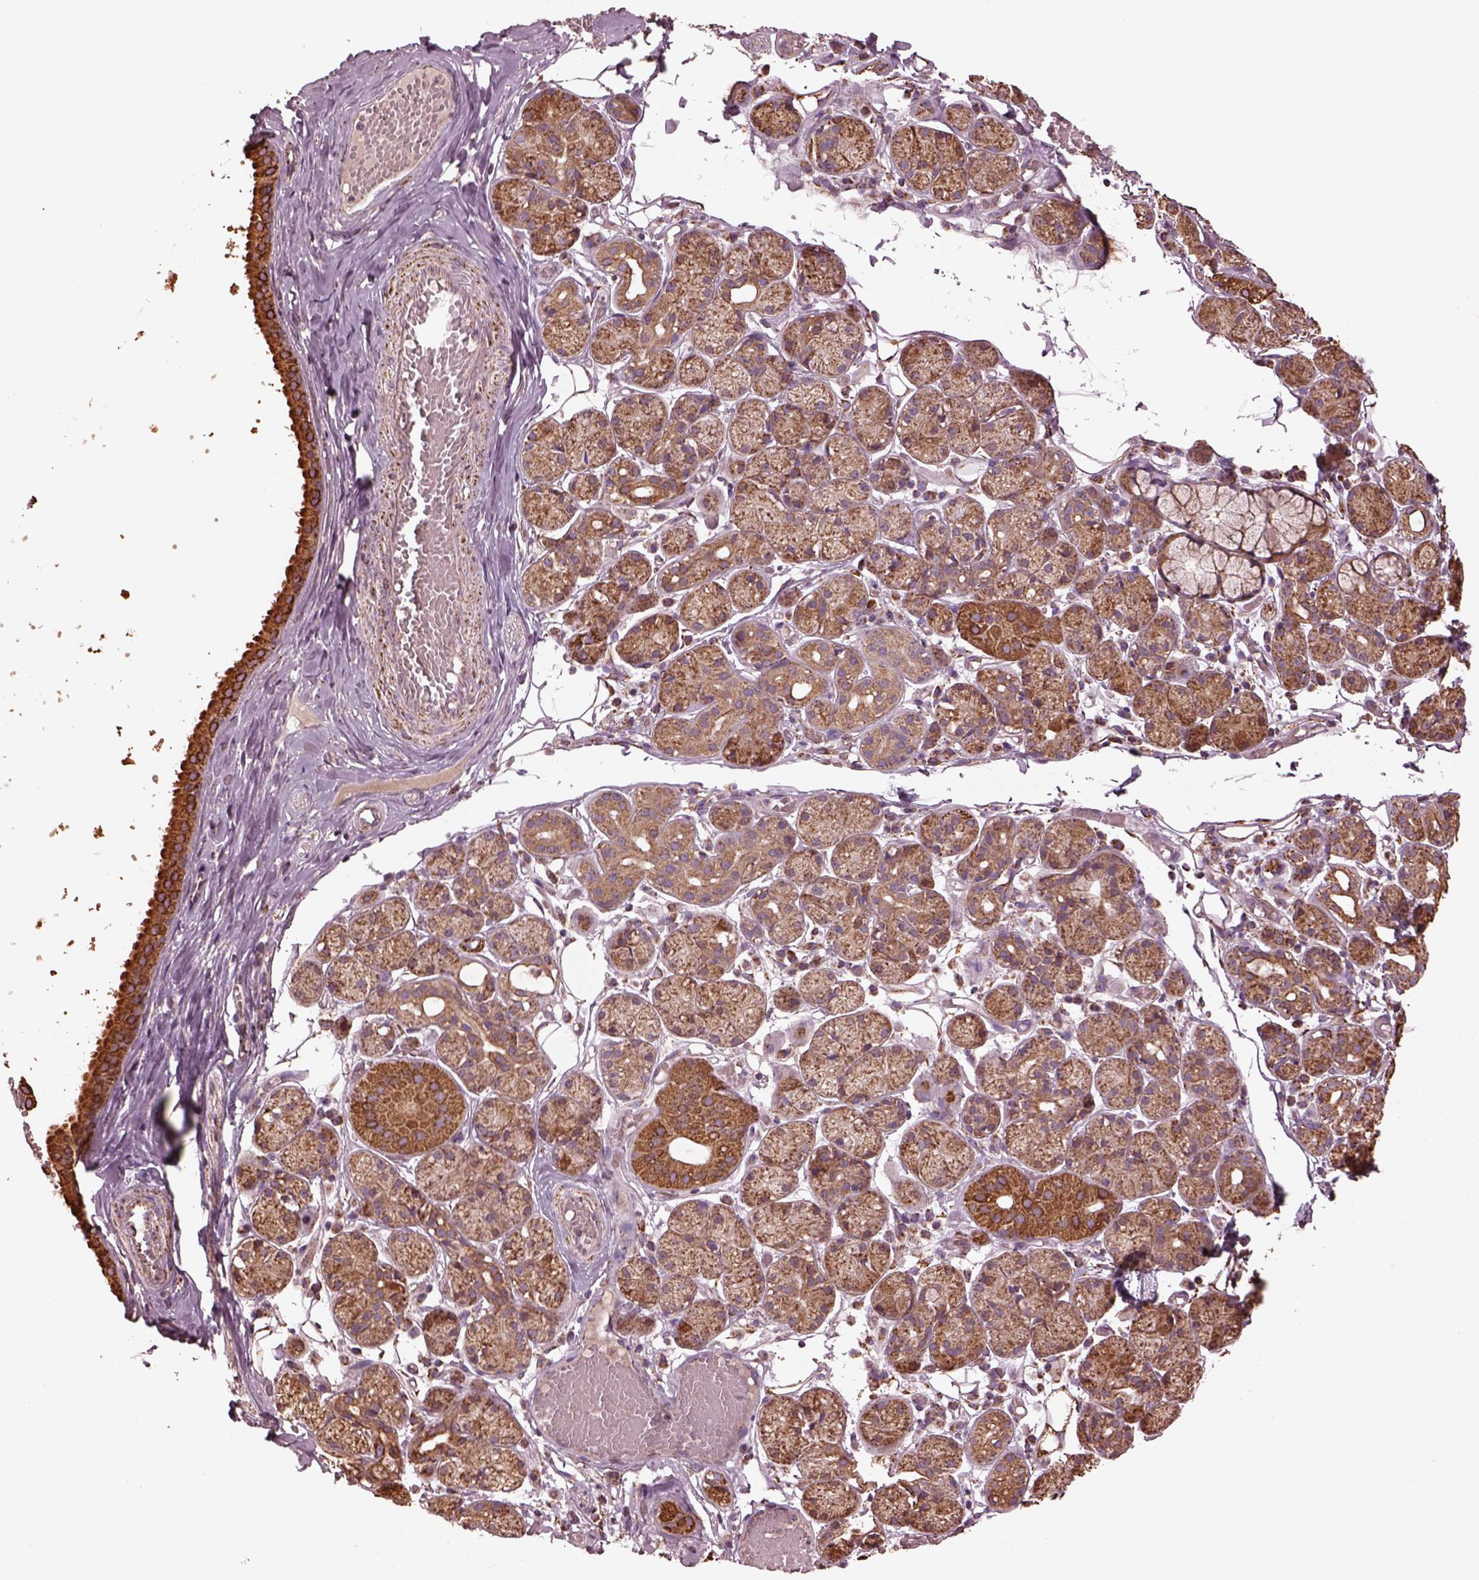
{"staining": {"intensity": "moderate", "quantity": ">75%", "location": "cytoplasmic/membranous"}, "tissue": "salivary gland", "cell_type": "Glandular cells", "image_type": "normal", "snomed": [{"axis": "morphology", "description": "Normal tissue, NOS"}, {"axis": "topography", "description": "Salivary gland"}, {"axis": "topography", "description": "Peripheral nerve tissue"}], "caption": "Salivary gland stained for a protein (brown) shows moderate cytoplasmic/membranous positive staining in about >75% of glandular cells.", "gene": "TMEM254", "patient": {"sex": "male", "age": 71}}